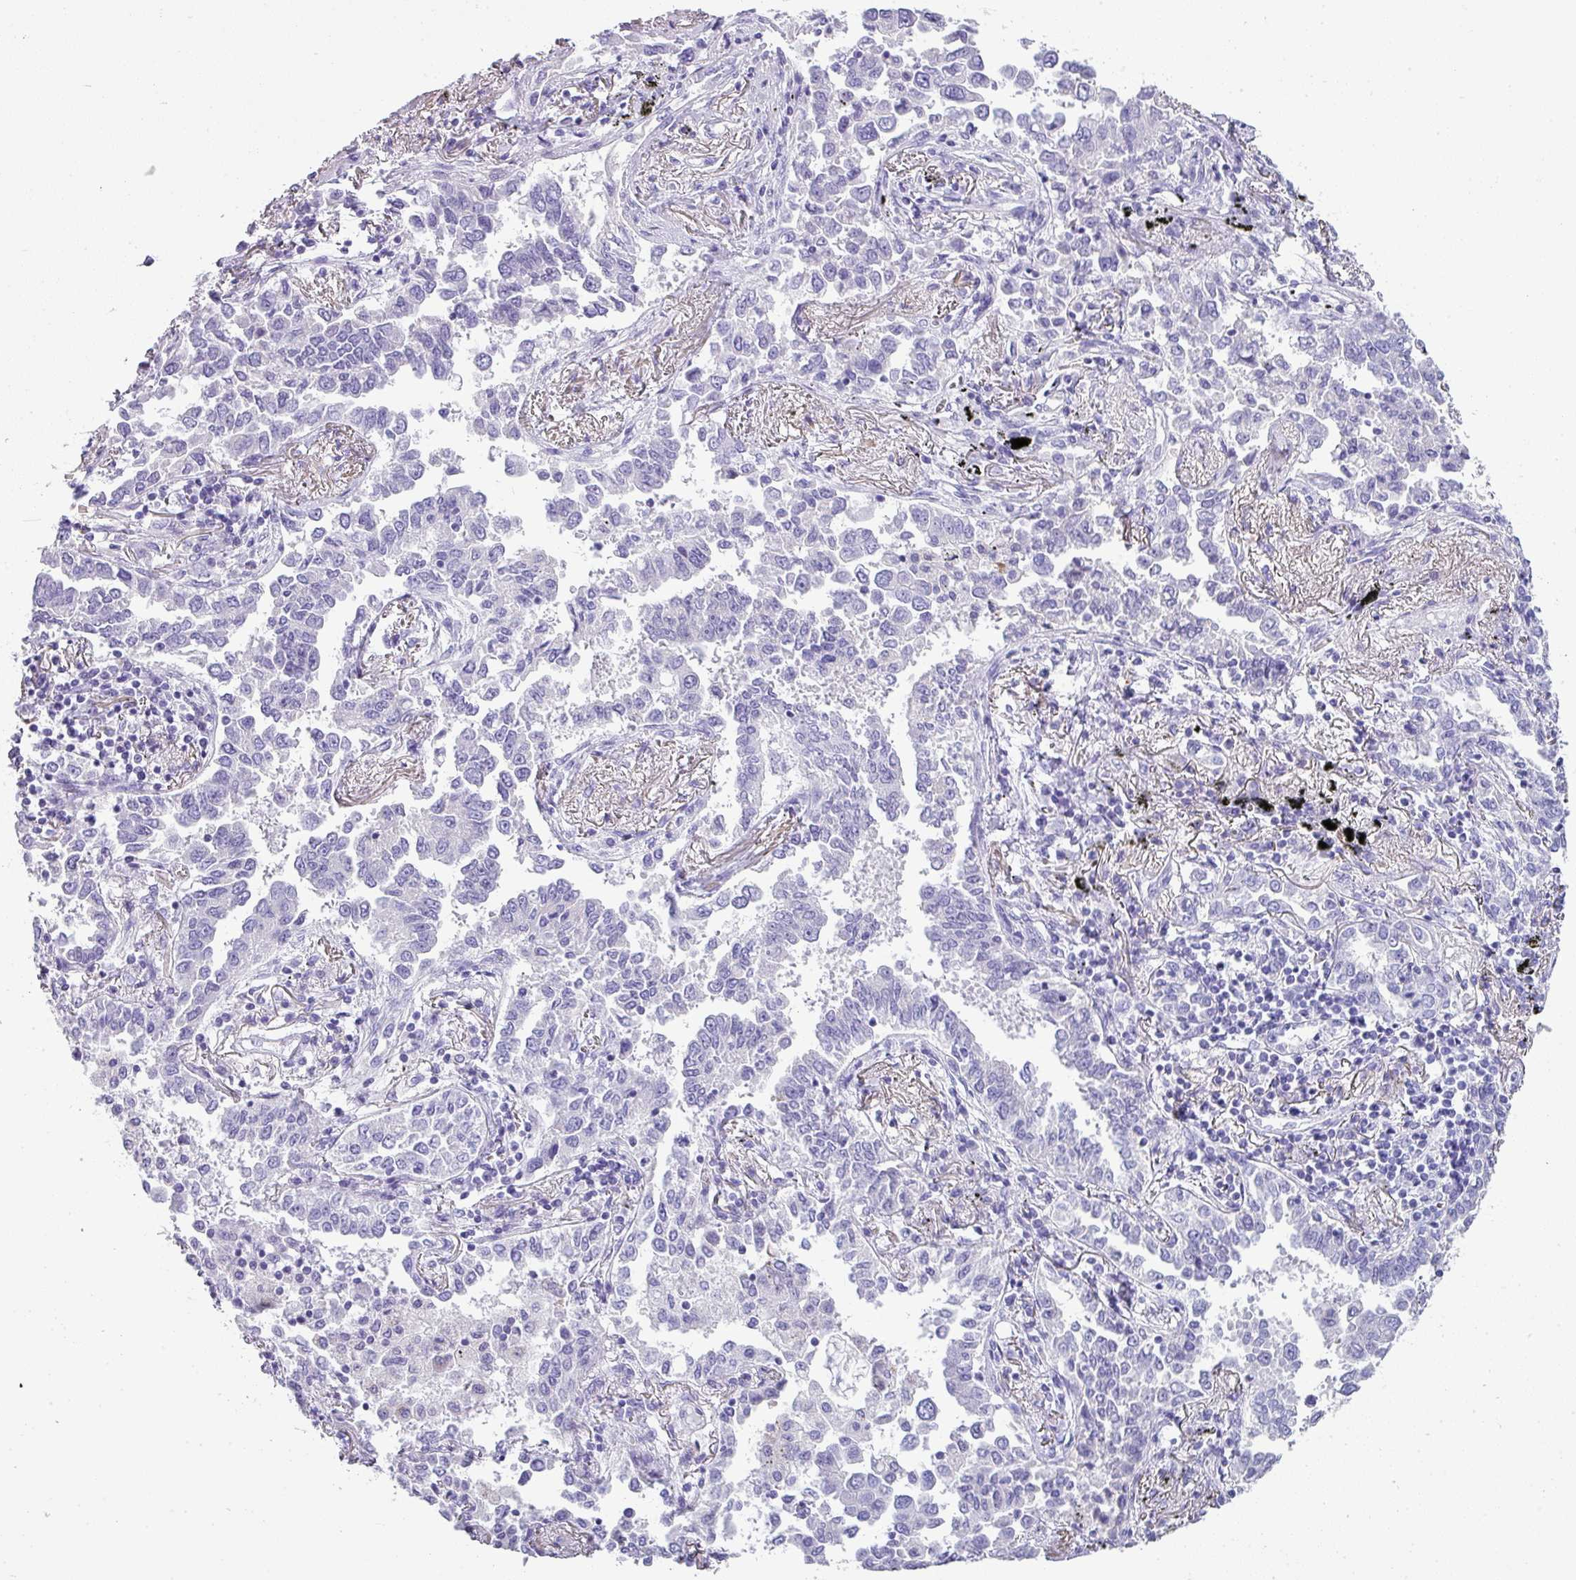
{"staining": {"intensity": "negative", "quantity": "none", "location": "none"}, "tissue": "lung cancer", "cell_type": "Tumor cells", "image_type": "cancer", "snomed": [{"axis": "morphology", "description": "Adenocarcinoma, NOS"}, {"axis": "topography", "description": "Lung"}], "caption": "Immunohistochemistry (IHC) micrograph of neoplastic tissue: lung cancer stained with DAB (3,3'-diaminobenzidine) shows no significant protein positivity in tumor cells. (DAB IHC, high magnification).", "gene": "ZNF568", "patient": {"sex": "male", "age": 67}}